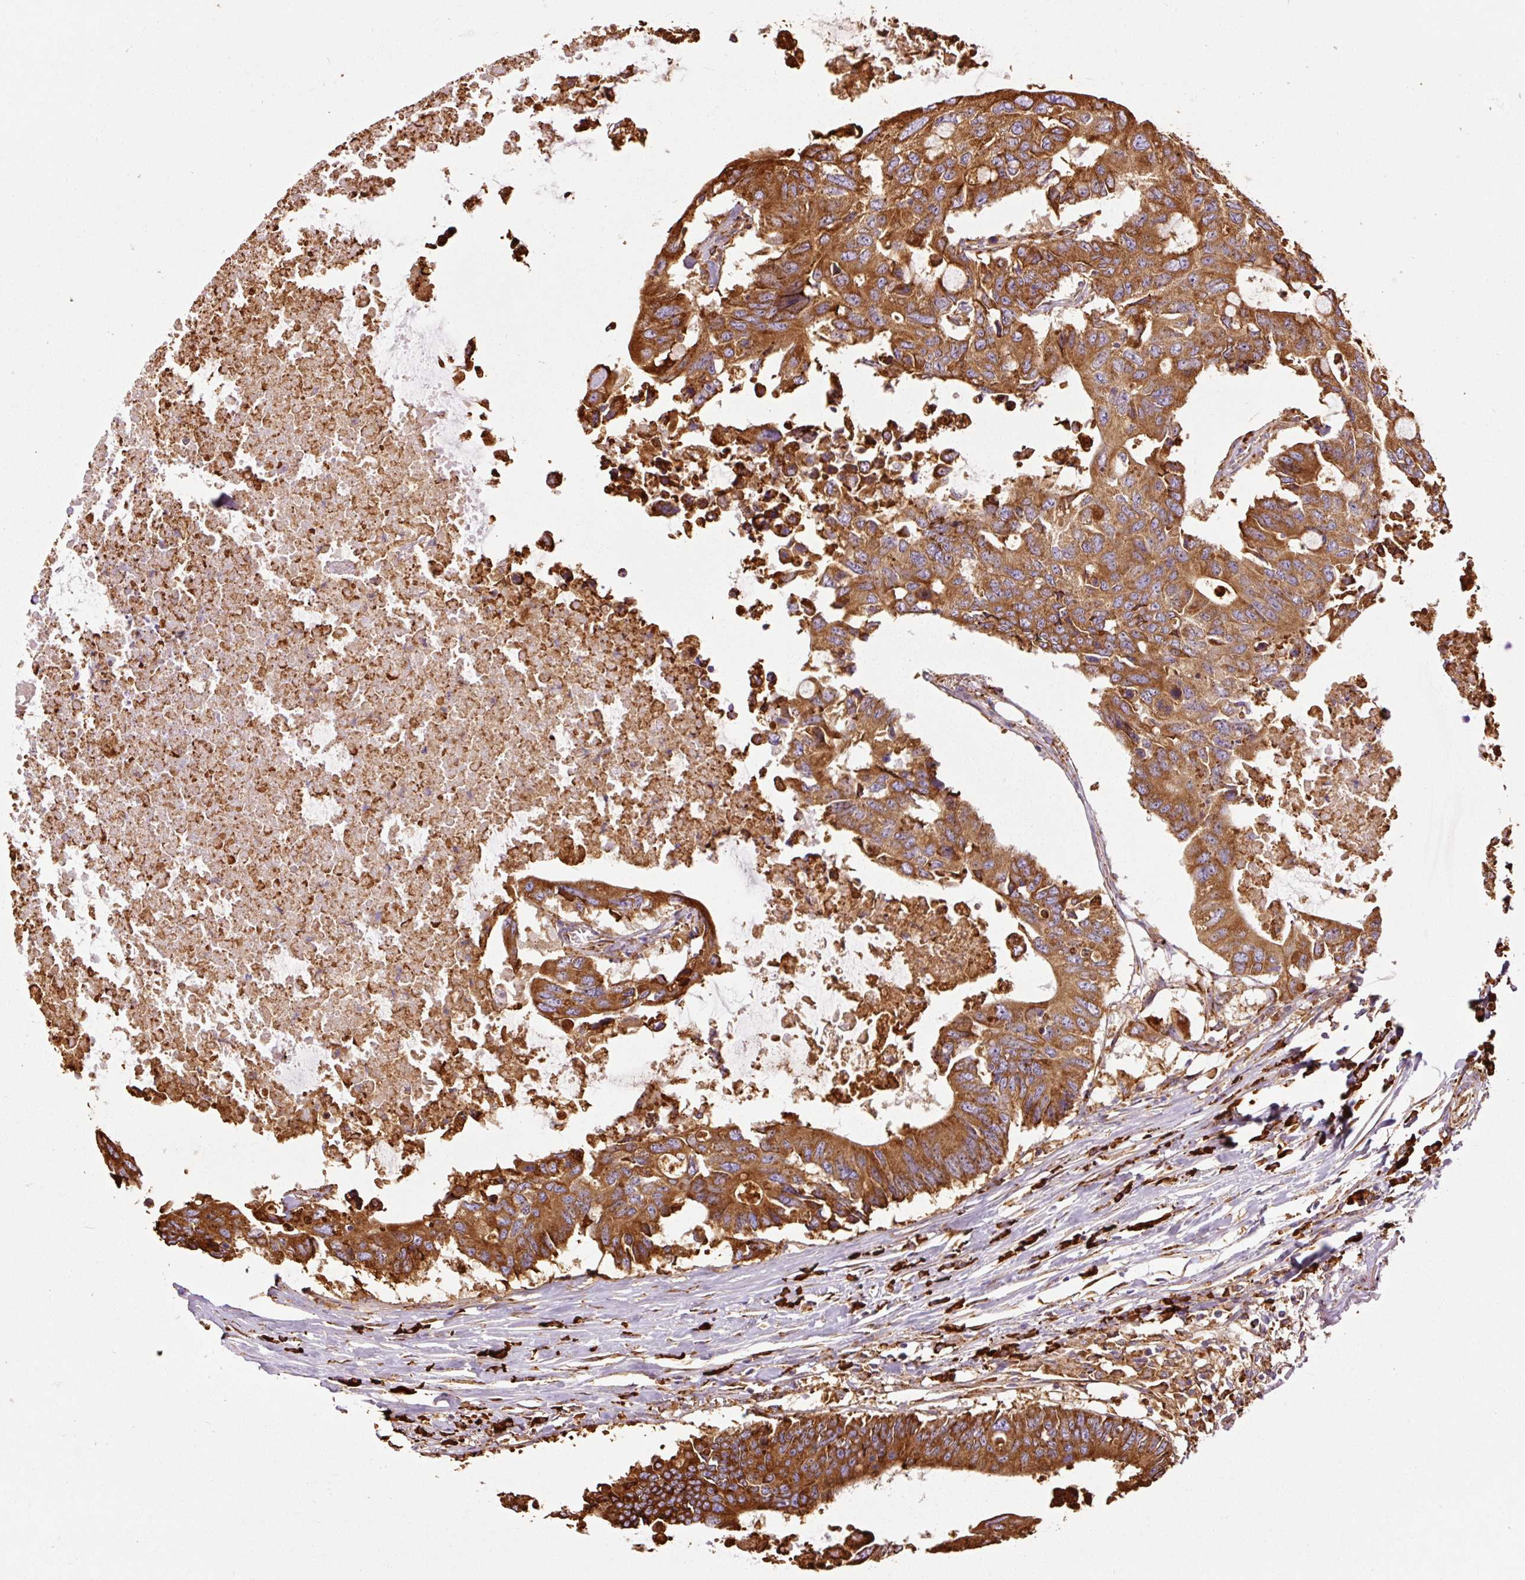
{"staining": {"intensity": "strong", "quantity": ">75%", "location": "cytoplasmic/membranous"}, "tissue": "colorectal cancer", "cell_type": "Tumor cells", "image_type": "cancer", "snomed": [{"axis": "morphology", "description": "Adenocarcinoma, NOS"}, {"axis": "topography", "description": "Colon"}], "caption": "Strong cytoplasmic/membranous positivity for a protein is appreciated in approximately >75% of tumor cells of adenocarcinoma (colorectal) using IHC.", "gene": "KLC1", "patient": {"sex": "male", "age": 71}}